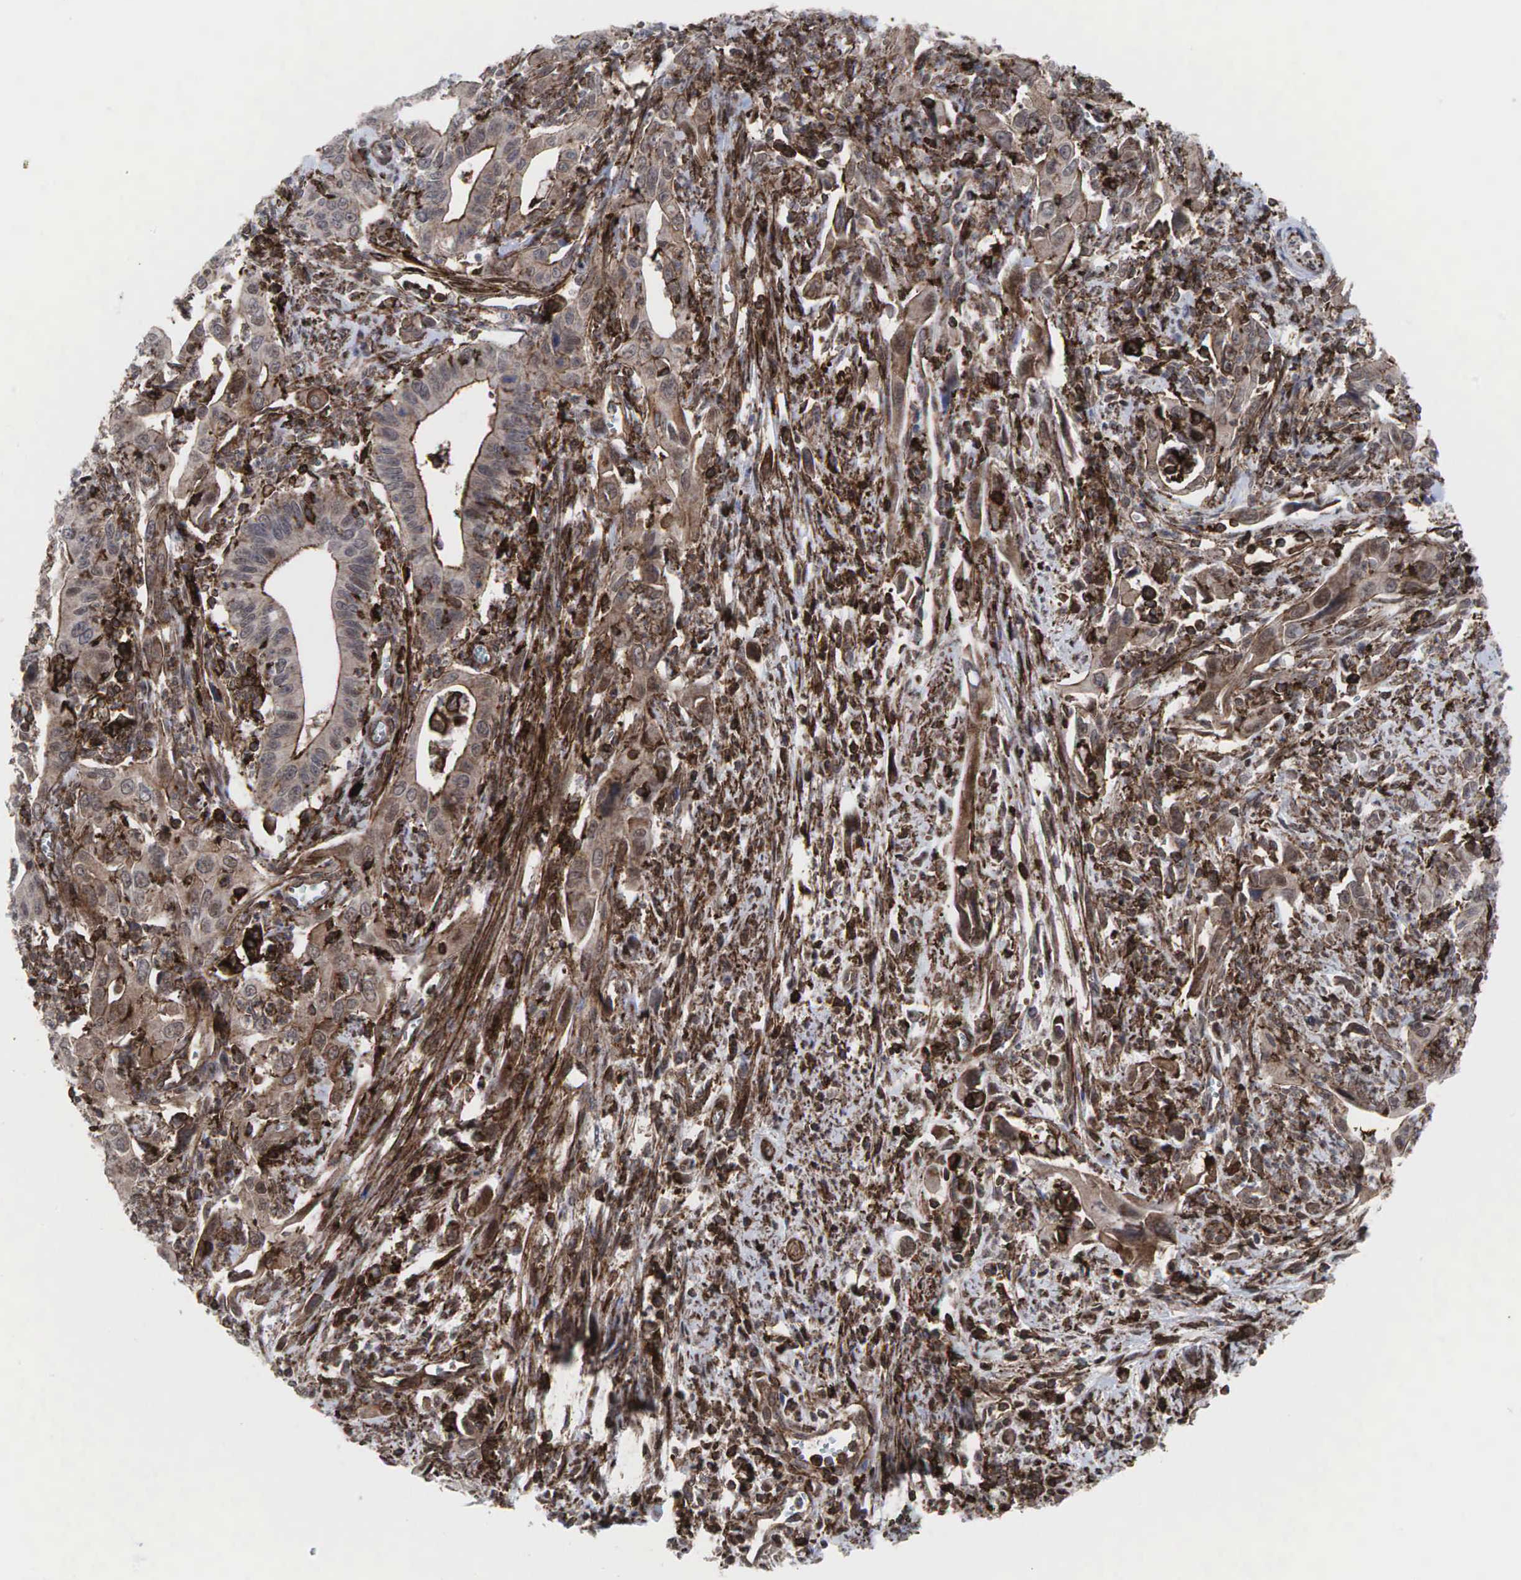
{"staining": {"intensity": "weak", "quantity": ">75%", "location": "cytoplasmic/membranous"}, "tissue": "cervical cancer", "cell_type": "Tumor cells", "image_type": "cancer", "snomed": [{"axis": "morphology", "description": "Normal tissue, NOS"}, {"axis": "morphology", "description": "Adenocarcinoma, NOS"}, {"axis": "topography", "description": "Cervix"}], "caption": "Tumor cells exhibit low levels of weak cytoplasmic/membranous staining in approximately >75% of cells in human adenocarcinoma (cervical).", "gene": "GPRASP1", "patient": {"sex": "female", "age": 34}}